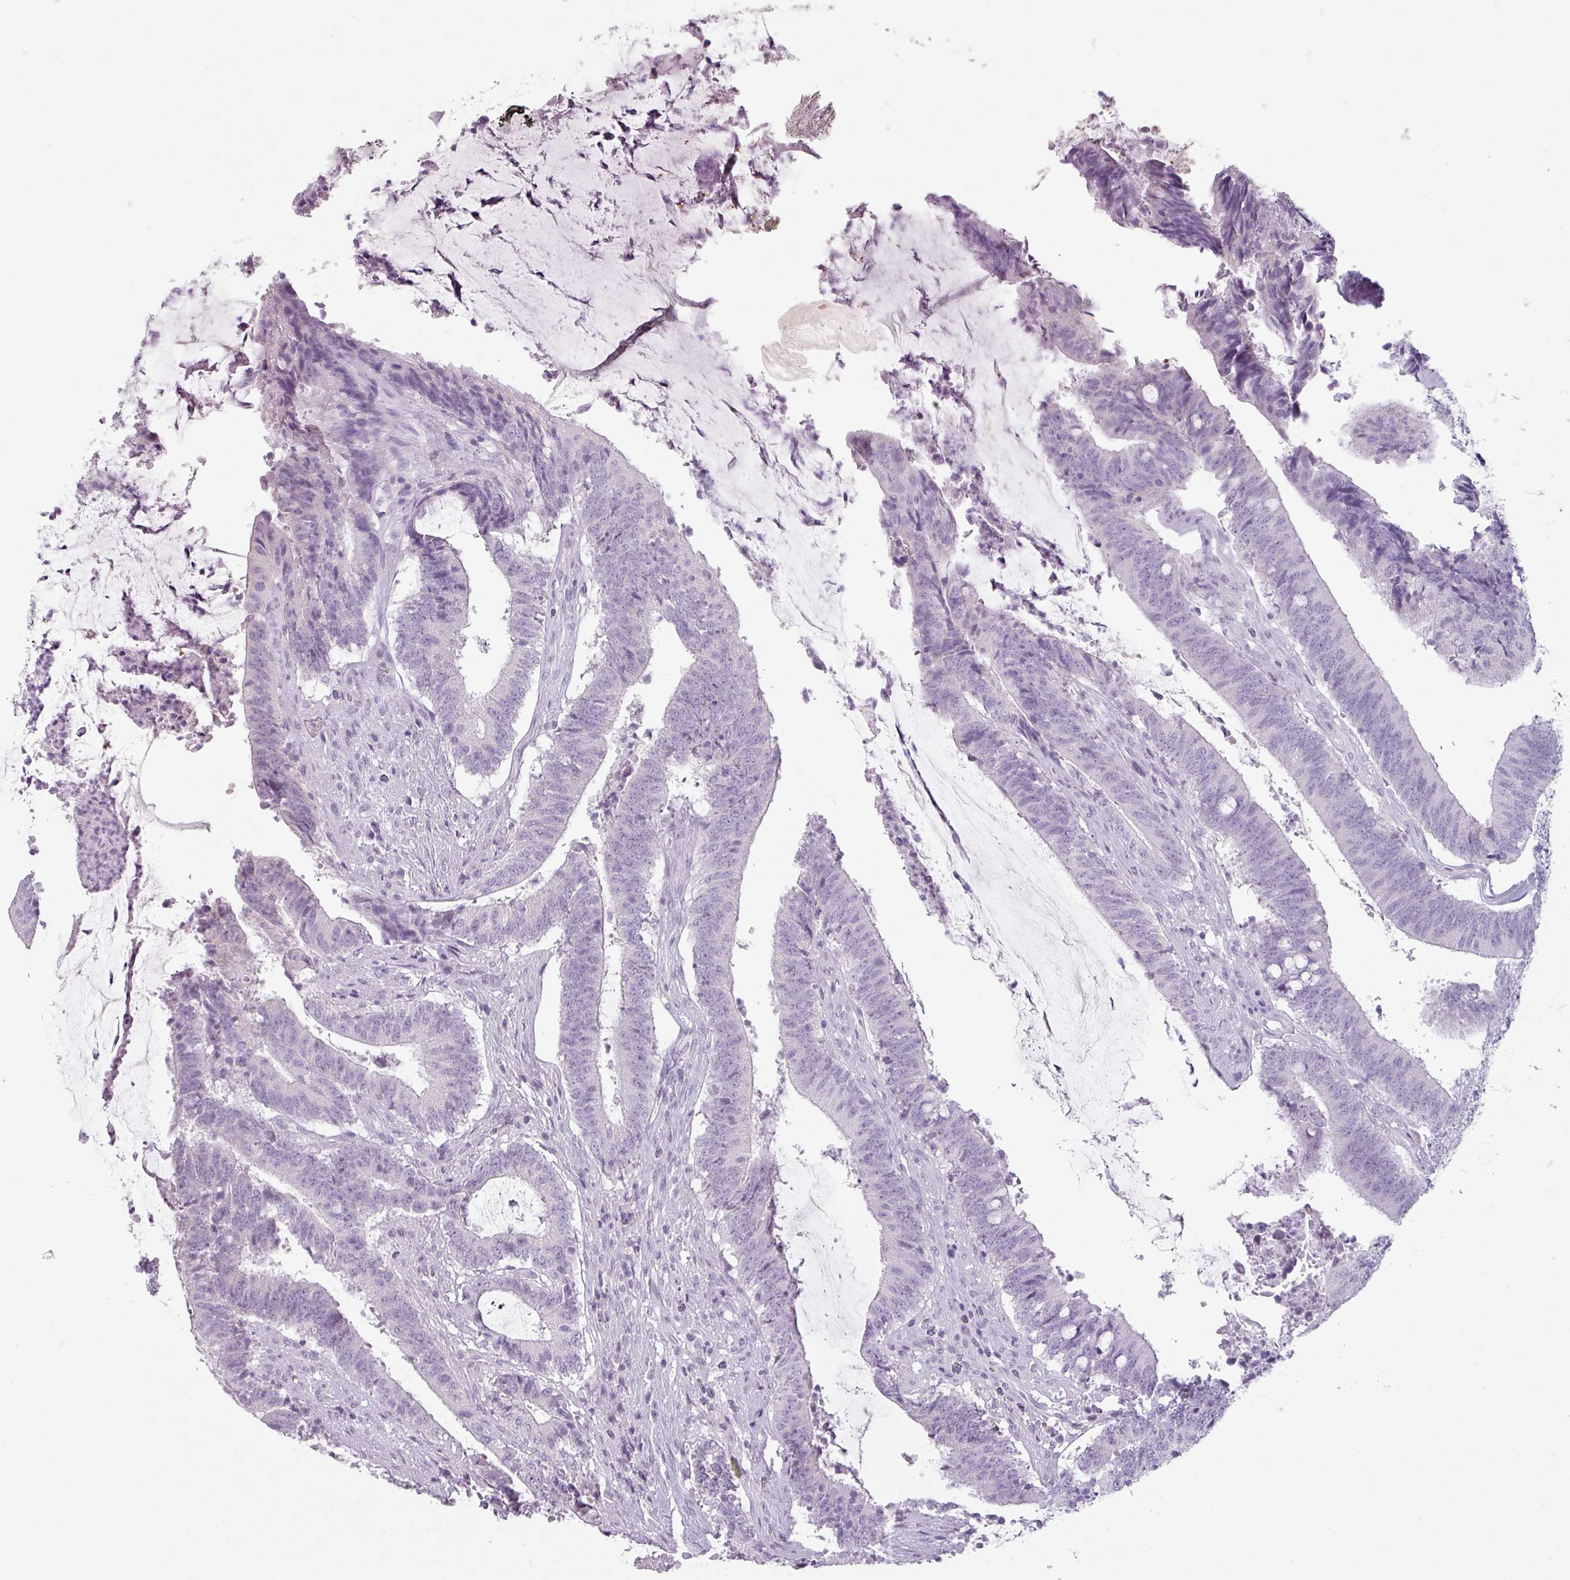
{"staining": {"intensity": "negative", "quantity": "none", "location": "none"}, "tissue": "colorectal cancer", "cell_type": "Tumor cells", "image_type": "cancer", "snomed": [{"axis": "morphology", "description": "Adenocarcinoma, NOS"}, {"axis": "topography", "description": "Colon"}], "caption": "There is no significant expression in tumor cells of colorectal cancer.", "gene": "SFTPA1", "patient": {"sex": "female", "age": 43}}